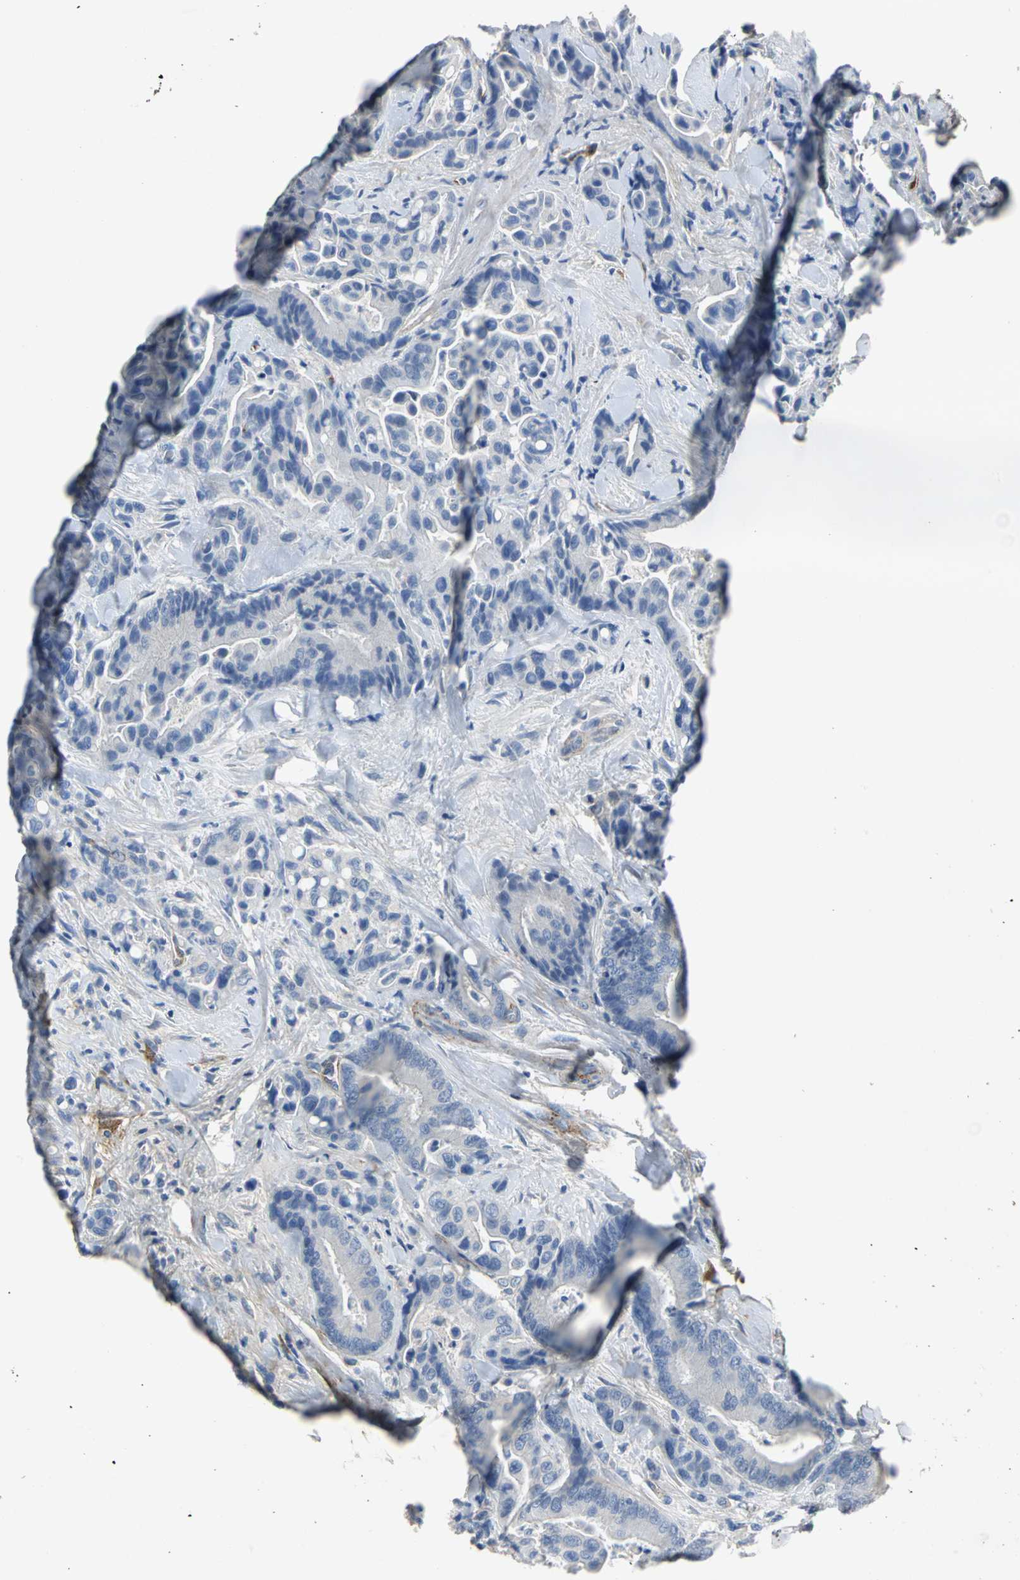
{"staining": {"intensity": "negative", "quantity": "none", "location": "none"}, "tissue": "colorectal cancer", "cell_type": "Tumor cells", "image_type": "cancer", "snomed": [{"axis": "morphology", "description": "Normal tissue, NOS"}, {"axis": "morphology", "description": "Adenocarcinoma, NOS"}, {"axis": "topography", "description": "Colon"}], "caption": "DAB immunohistochemical staining of colorectal cancer (adenocarcinoma) displays no significant positivity in tumor cells.", "gene": "EFNB3", "patient": {"sex": "male", "age": 82}}